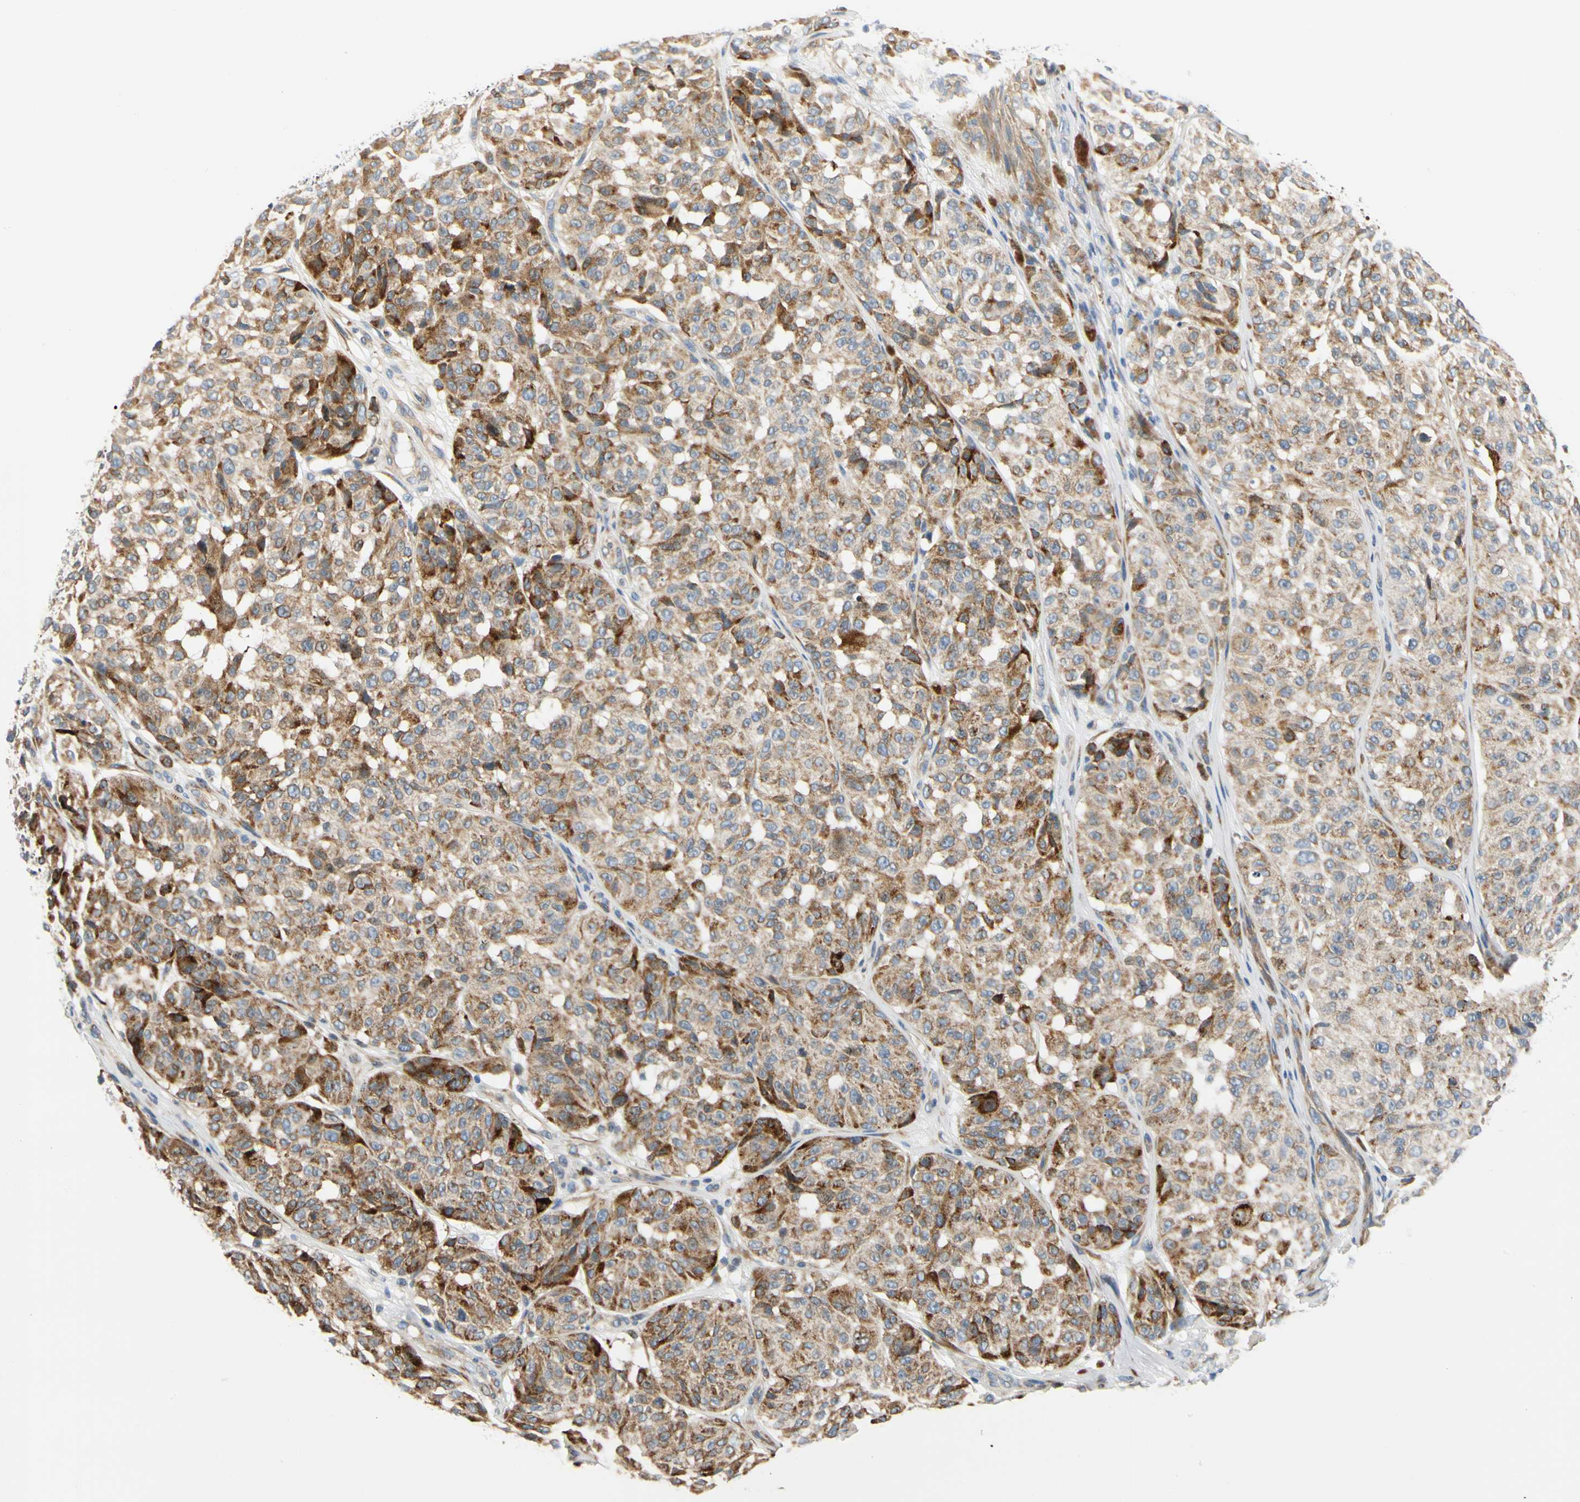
{"staining": {"intensity": "moderate", "quantity": ">75%", "location": "cytoplasmic/membranous"}, "tissue": "melanoma", "cell_type": "Tumor cells", "image_type": "cancer", "snomed": [{"axis": "morphology", "description": "Malignant melanoma, NOS"}, {"axis": "topography", "description": "Skin"}], "caption": "Protein expression analysis of melanoma demonstrates moderate cytoplasmic/membranous expression in approximately >75% of tumor cells. (Stains: DAB in brown, nuclei in blue, Microscopy: brightfield microscopy at high magnification).", "gene": "ZNF236", "patient": {"sex": "female", "age": 46}}